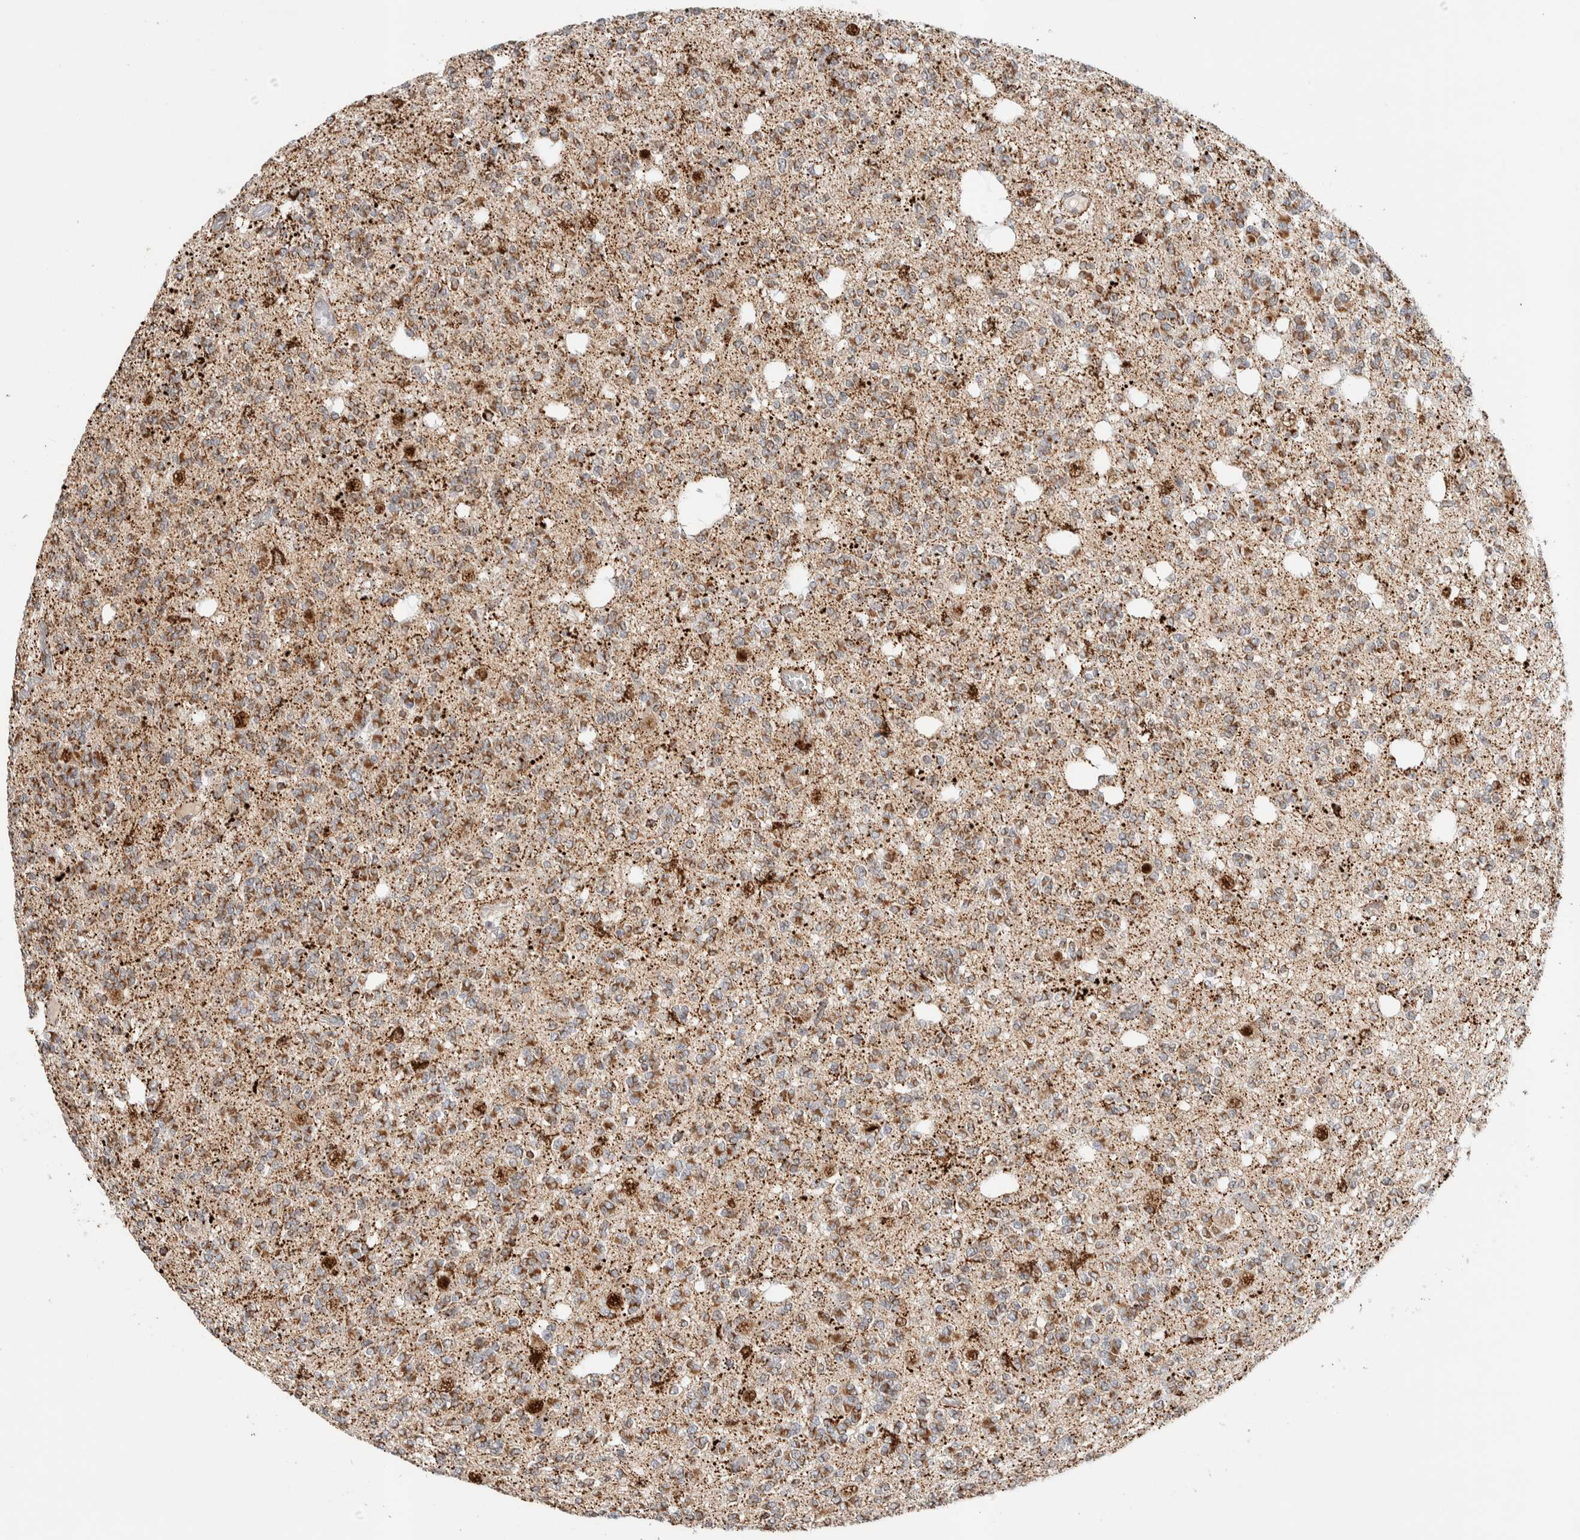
{"staining": {"intensity": "moderate", "quantity": ">75%", "location": "cytoplasmic/membranous"}, "tissue": "glioma", "cell_type": "Tumor cells", "image_type": "cancer", "snomed": [{"axis": "morphology", "description": "Glioma, malignant, Low grade"}, {"axis": "topography", "description": "Brain"}], "caption": "This histopathology image shows immunohistochemistry staining of glioma, with medium moderate cytoplasmic/membranous staining in about >75% of tumor cells.", "gene": "TSPAN32", "patient": {"sex": "male", "age": 38}}